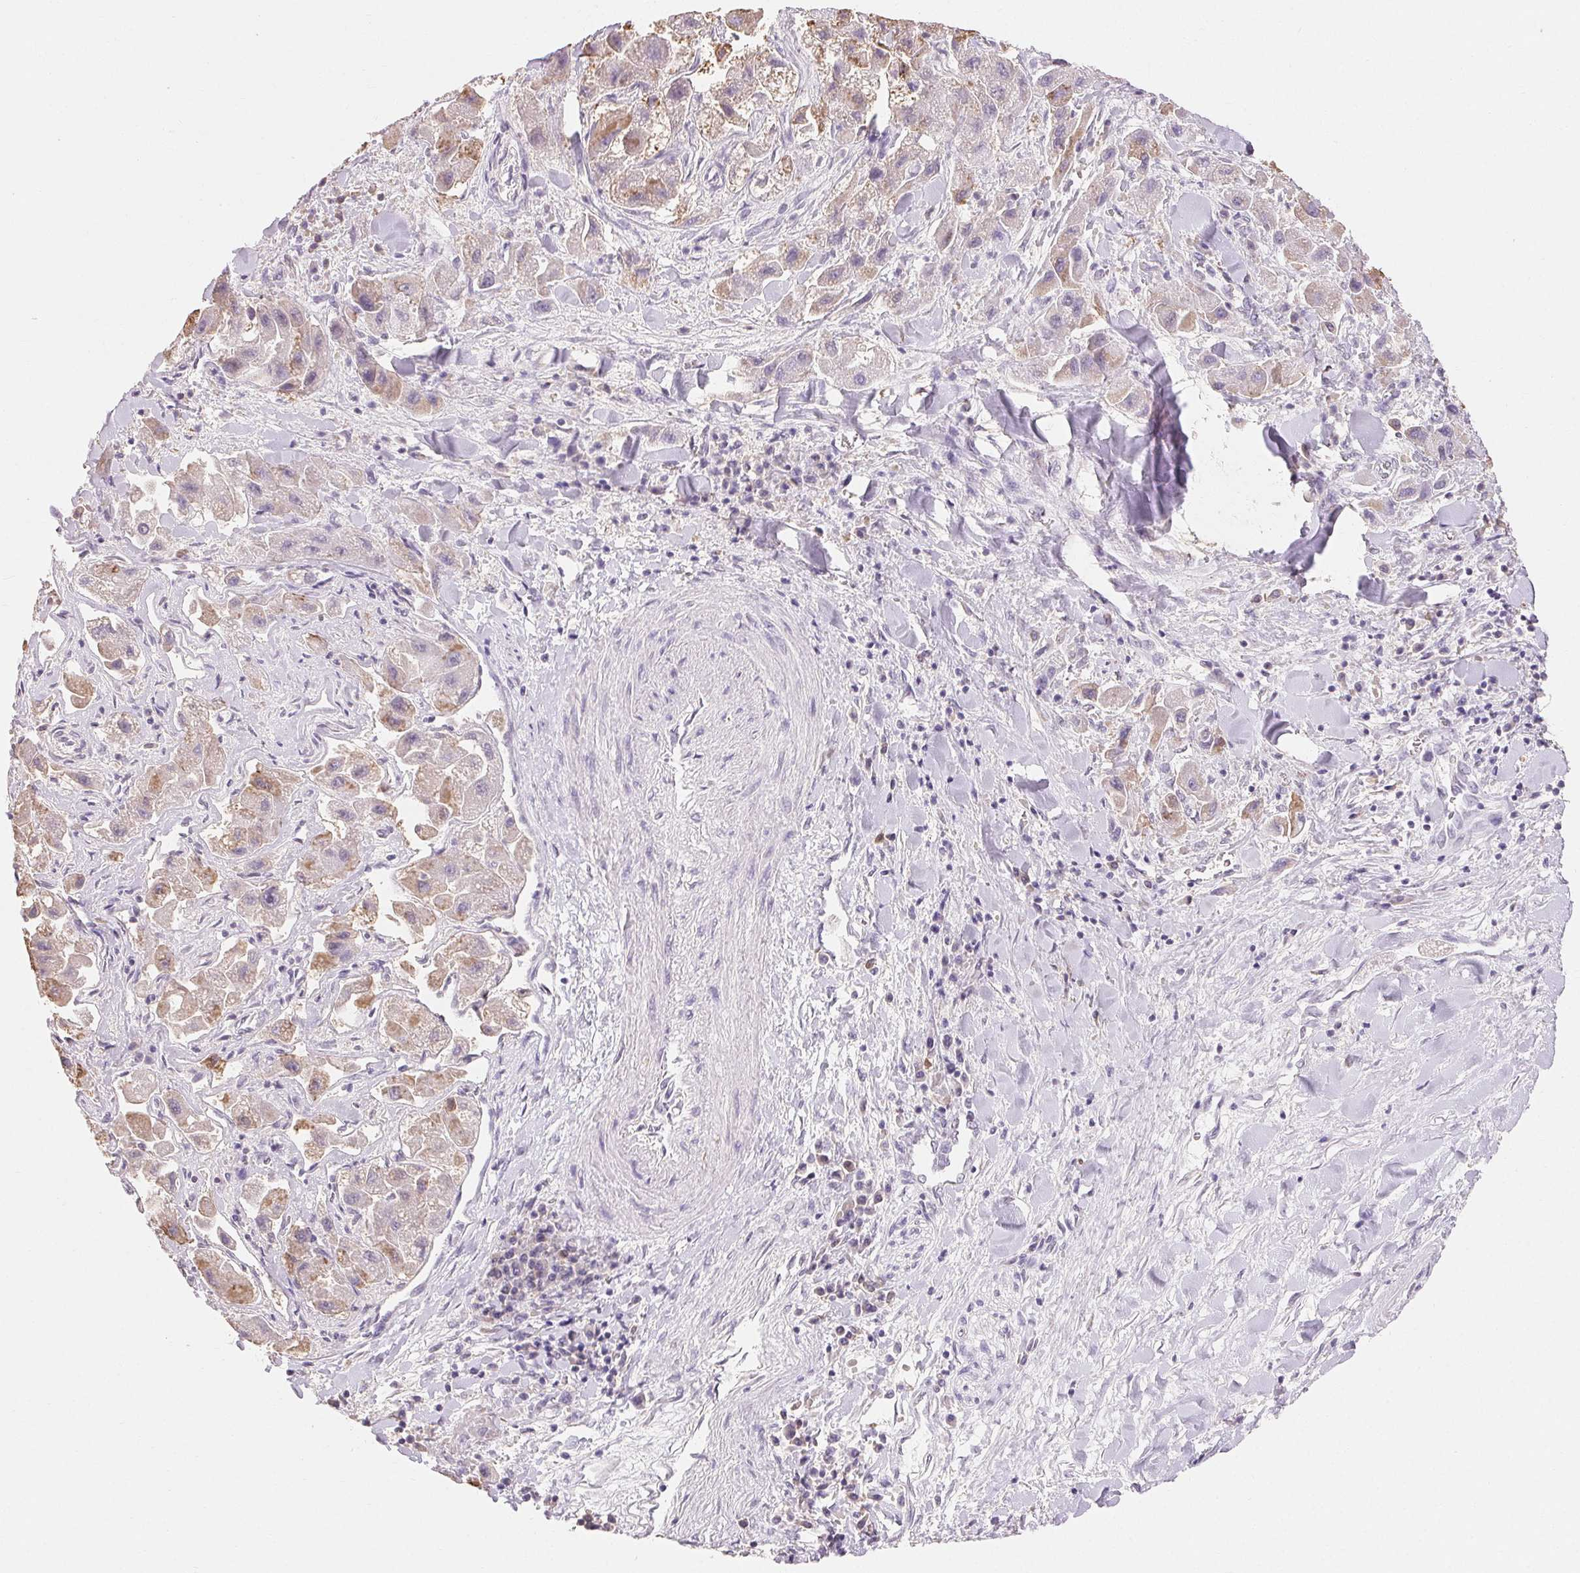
{"staining": {"intensity": "moderate", "quantity": "25%-75%", "location": "cytoplasmic/membranous"}, "tissue": "liver cancer", "cell_type": "Tumor cells", "image_type": "cancer", "snomed": [{"axis": "morphology", "description": "Carcinoma, Hepatocellular, NOS"}, {"axis": "topography", "description": "Liver"}], "caption": "This photomicrograph displays immunohistochemistry (IHC) staining of human liver cancer, with medium moderate cytoplasmic/membranous positivity in approximately 25%-75% of tumor cells.", "gene": "MAP7D2", "patient": {"sex": "male", "age": 24}}